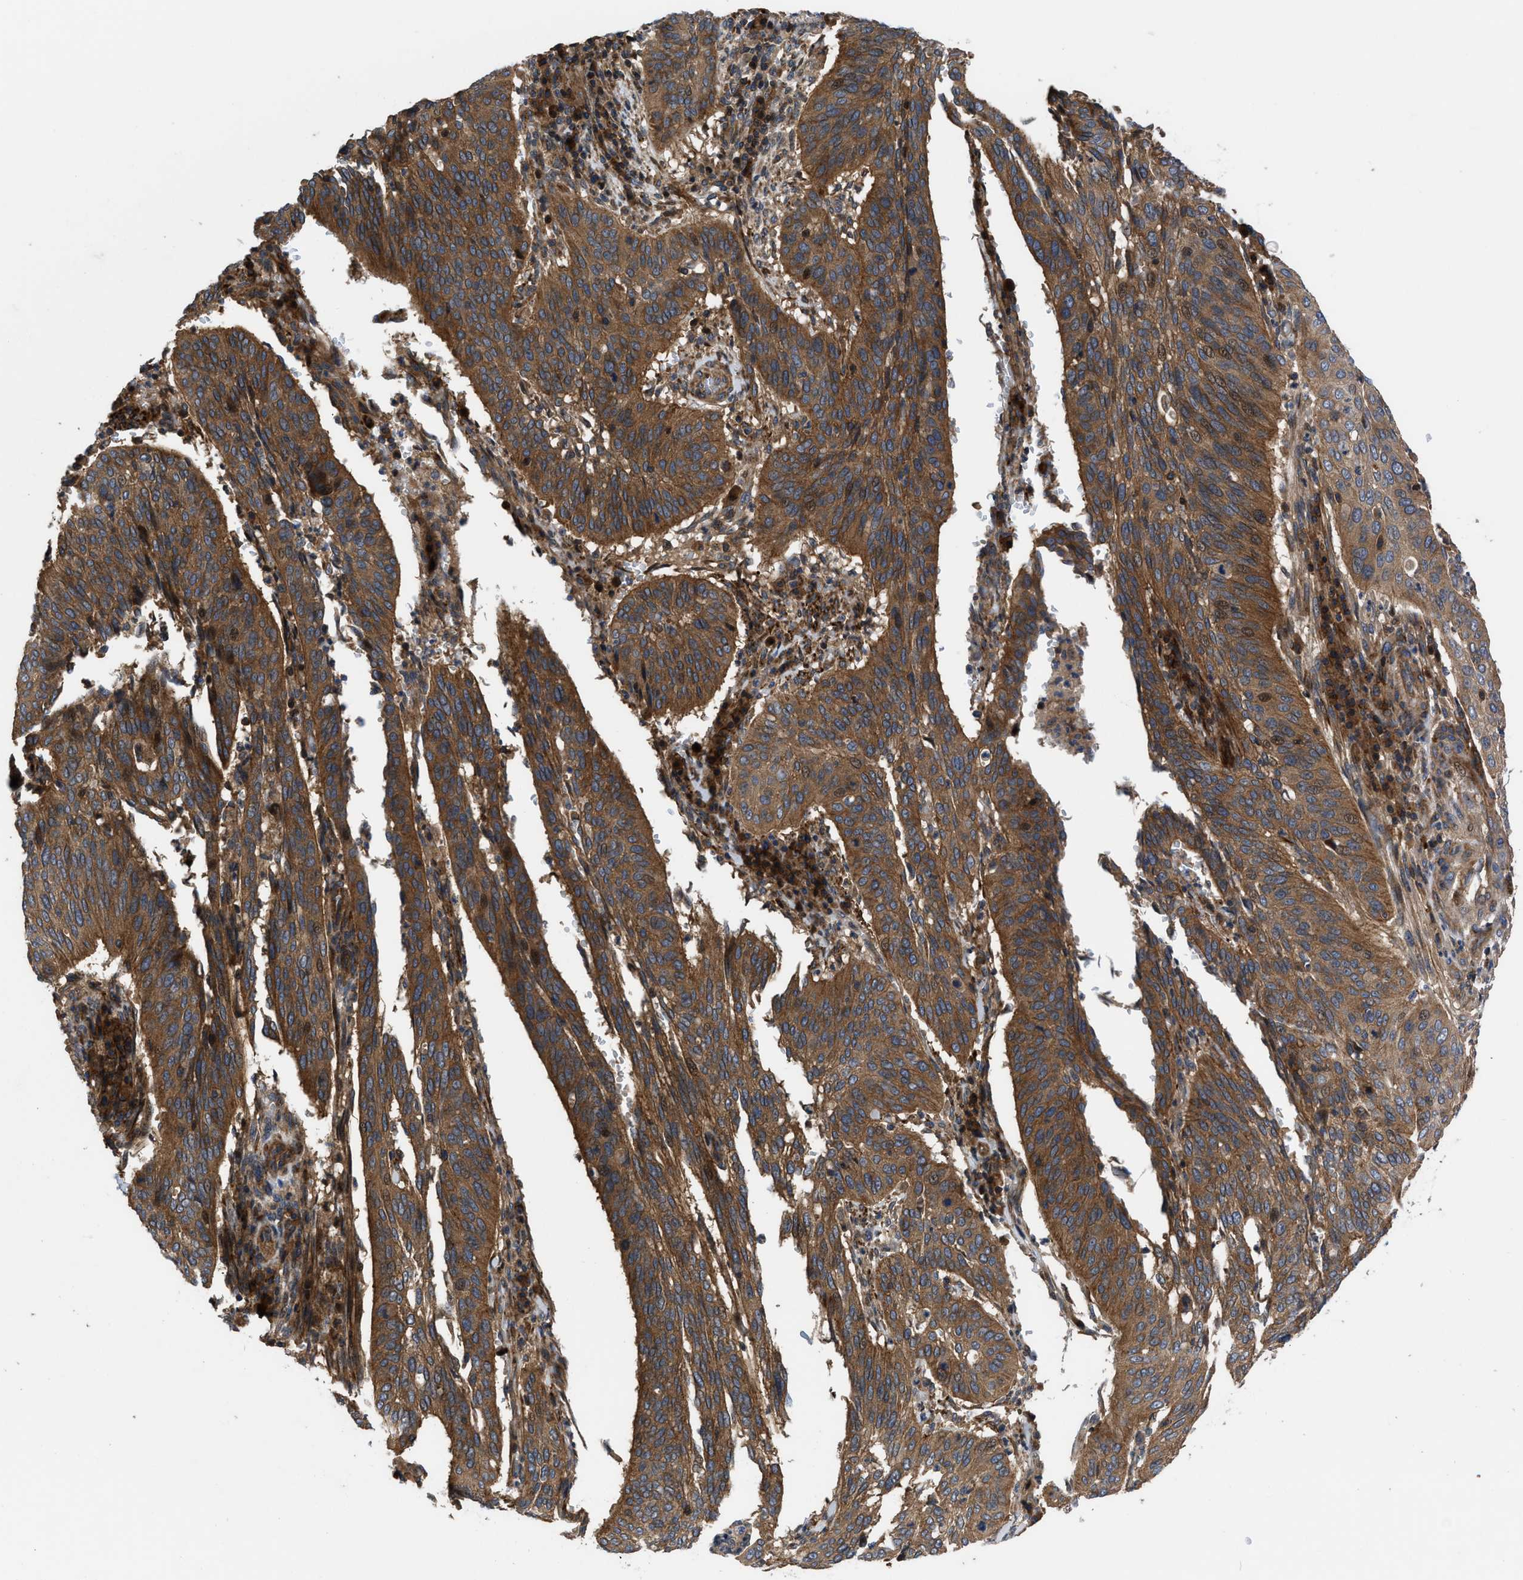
{"staining": {"intensity": "moderate", "quantity": ">75%", "location": "cytoplasmic/membranous"}, "tissue": "cervical cancer", "cell_type": "Tumor cells", "image_type": "cancer", "snomed": [{"axis": "morphology", "description": "Normal tissue, NOS"}, {"axis": "morphology", "description": "Squamous cell carcinoma, NOS"}, {"axis": "topography", "description": "Cervix"}], "caption": "Immunohistochemistry (IHC) (DAB (3,3'-diaminobenzidine)) staining of cervical cancer (squamous cell carcinoma) shows moderate cytoplasmic/membranous protein expression in approximately >75% of tumor cells. The staining was performed using DAB to visualize the protein expression in brown, while the nuclei were stained in blue with hematoxylin (Magnification: 20x).", "gene": "CNNM3", "patient": {"sex": "female", "age": 39}}